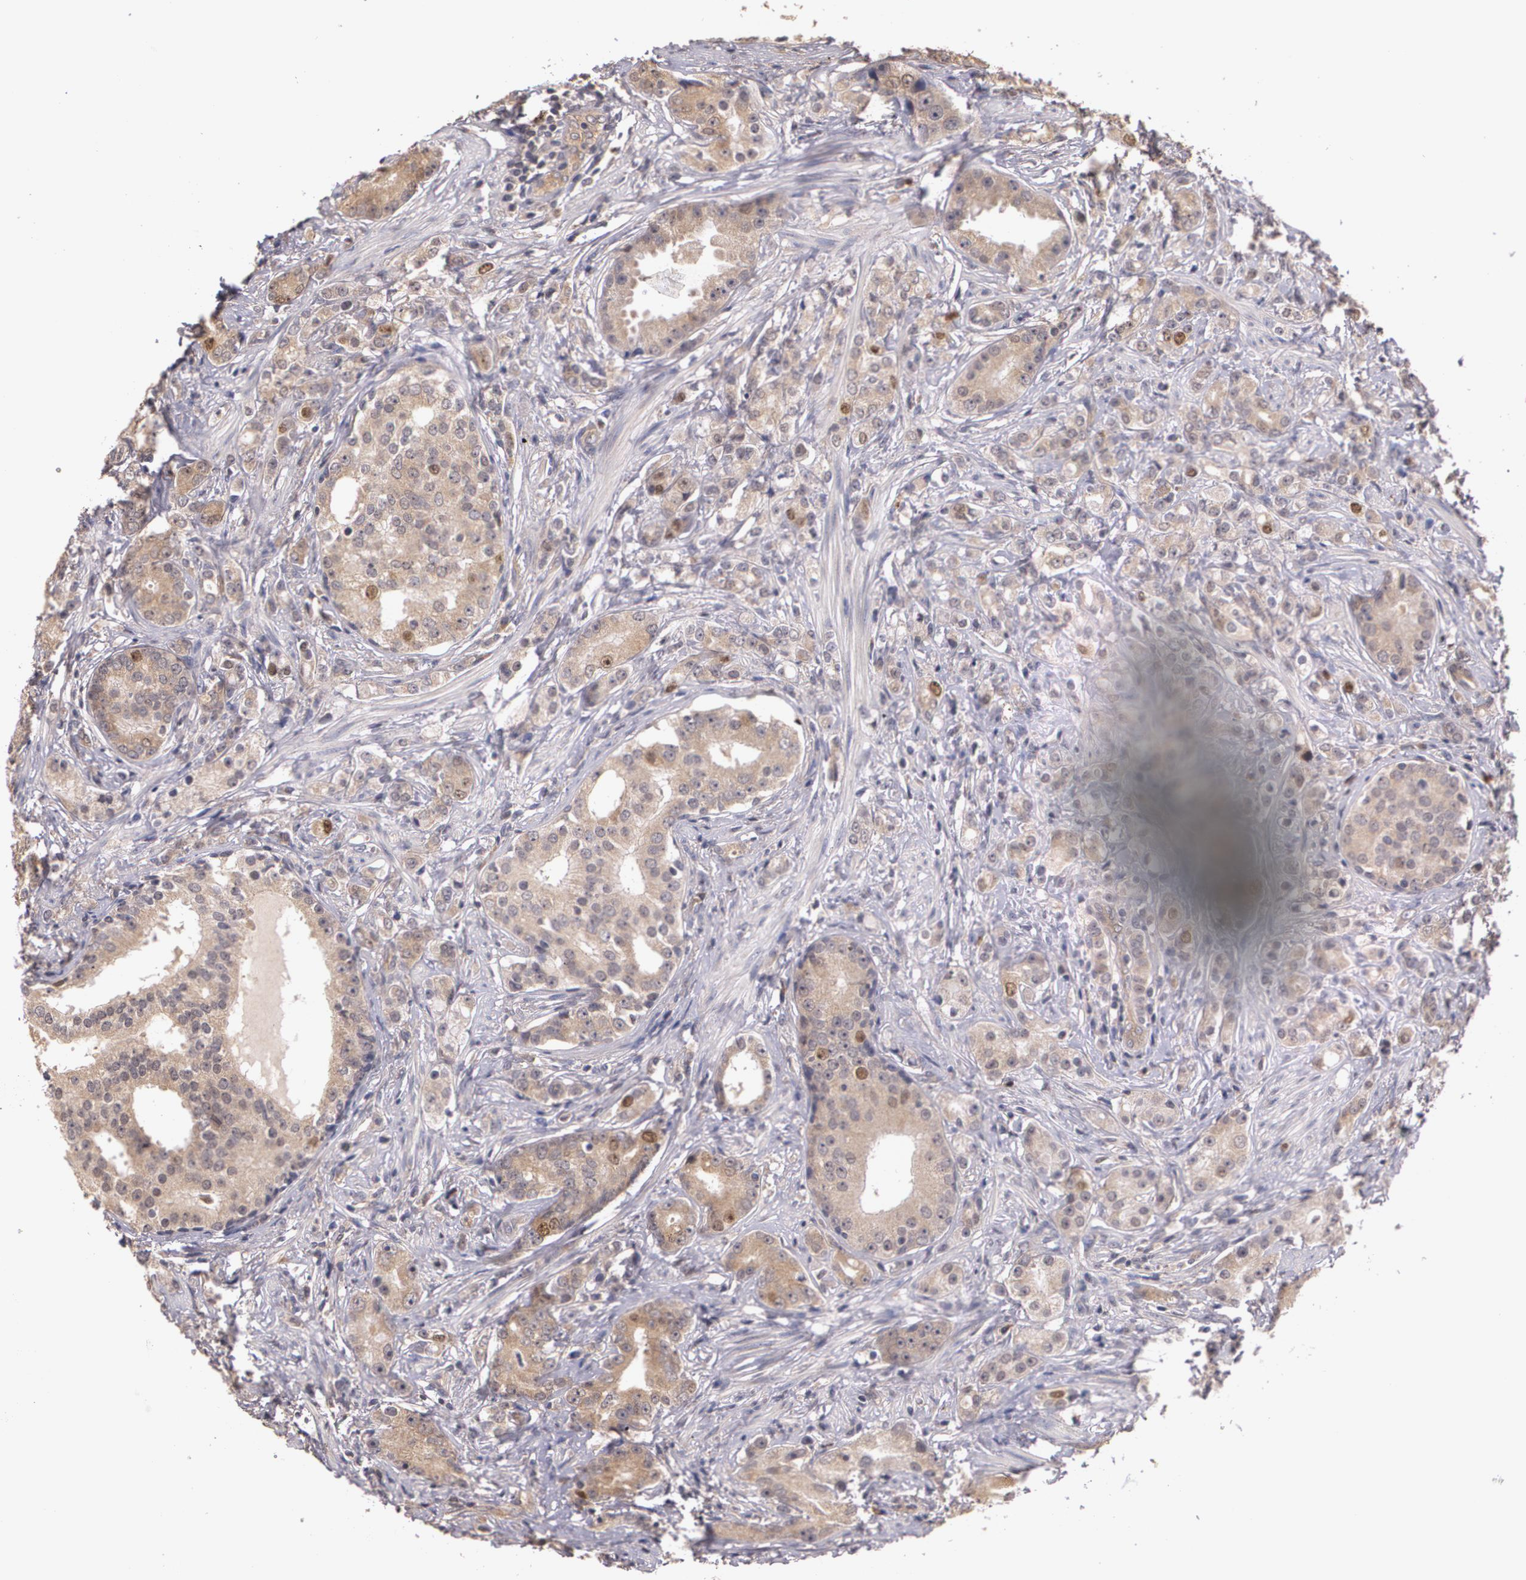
{"staining": {"intensity": "moderate", "quantity": "25%-75%", "location": "cytoplasmic/membranous,nuclear"}, "tissue": "prostate cancer", "cell_type": "Tumor cells", "image_type": "cancer", "snomed": [{"axis": "morphology", "description": "Adenocarcinoma, Medium grade"}, {"axis": "topography", "description": "Prostate"}], "caption": "Immunohistochemical staining of human prostate cancer exhibits moderate cytoplasmic/membranous and nuclear protein positivity in approximately 25%-75% of tumor cells.", "gene": "BRCA1", "patient": {"sex": "male", "age": 59}}